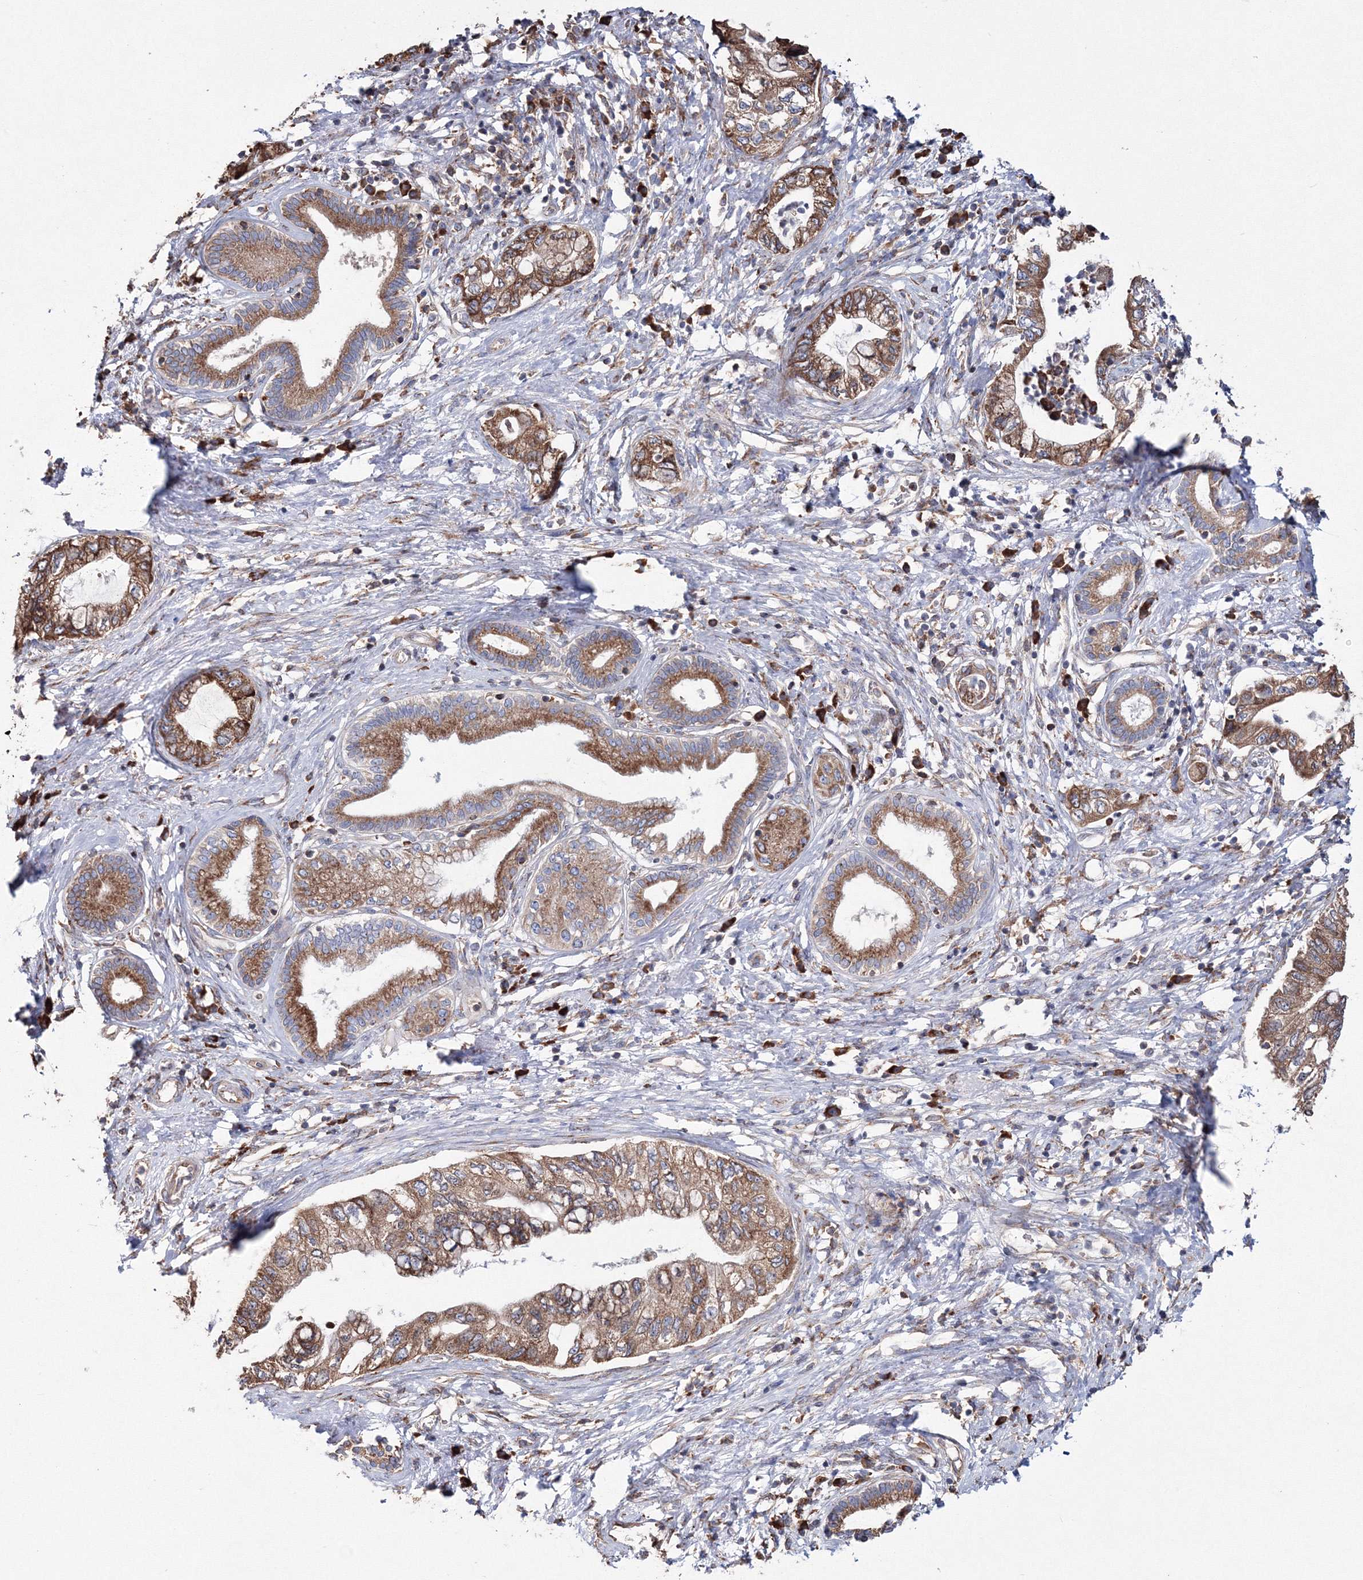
{"staining": {"intensity": "moderate", "quantity": ">75%", "location": "cytoplasmic/membranous"}, "tissue": "pancreatic cancer", "cell_type": "Tumor cells", "image_type": "cancer", "snomed": [{"axis": "morphology", "description": "Adenocarcinoma, NOS"}, {"axis": "topography", "description": "Pancreas"}], "caption": "About >75% of tumor cells in human adenocarcinoma (pancreatic) exhibit moderate cytoplasmic/membranous protein positivity as visualized by brown immunohistochemical staining.", "gene": "VPS8", "patient": {"sex": "female", "age": 73}}